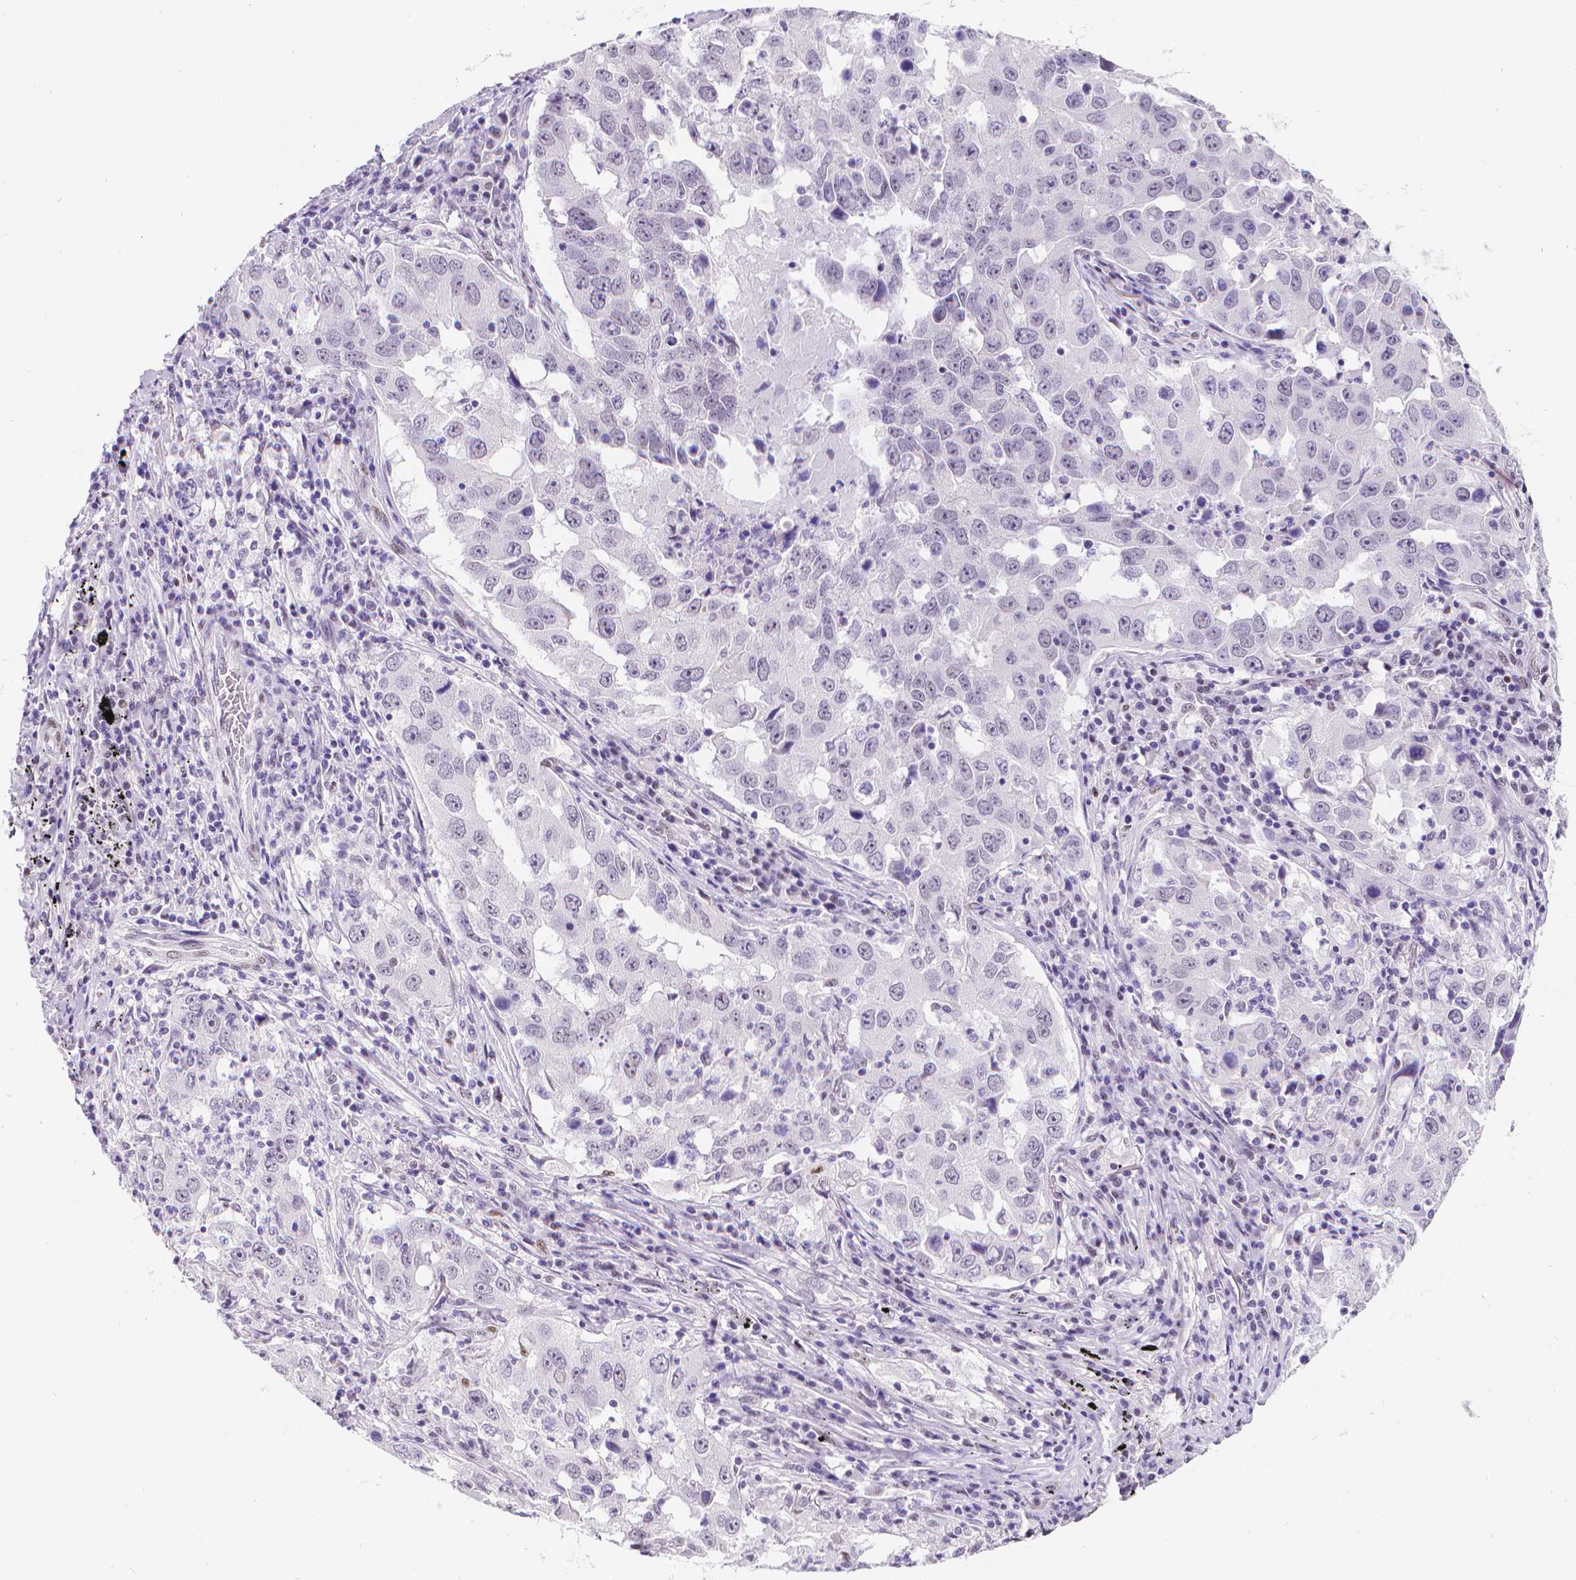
{"staining": {"intensity": "negative", "quantity": "none", "location": "none"}, "tissue": "lung cancer", "cell_type": "Tumor cells", "image_type": "cancer", "snomed": [{"axis": "morphology", "description": "Adenocarcinoma, NOS"}, {"axis": "topography", "description": "Lung"}], "caption": "Tumor cells show no significant protein positivity in lung adenocarcinoma. (Stains: DAB (3,3'-diaminobenzidine) IHC with hematoxylin counter stain, Microscopy: brightfield microscopy at high magnification).", "gene": "MEF2C", "patient": {"sex": "male", "age": 73}}